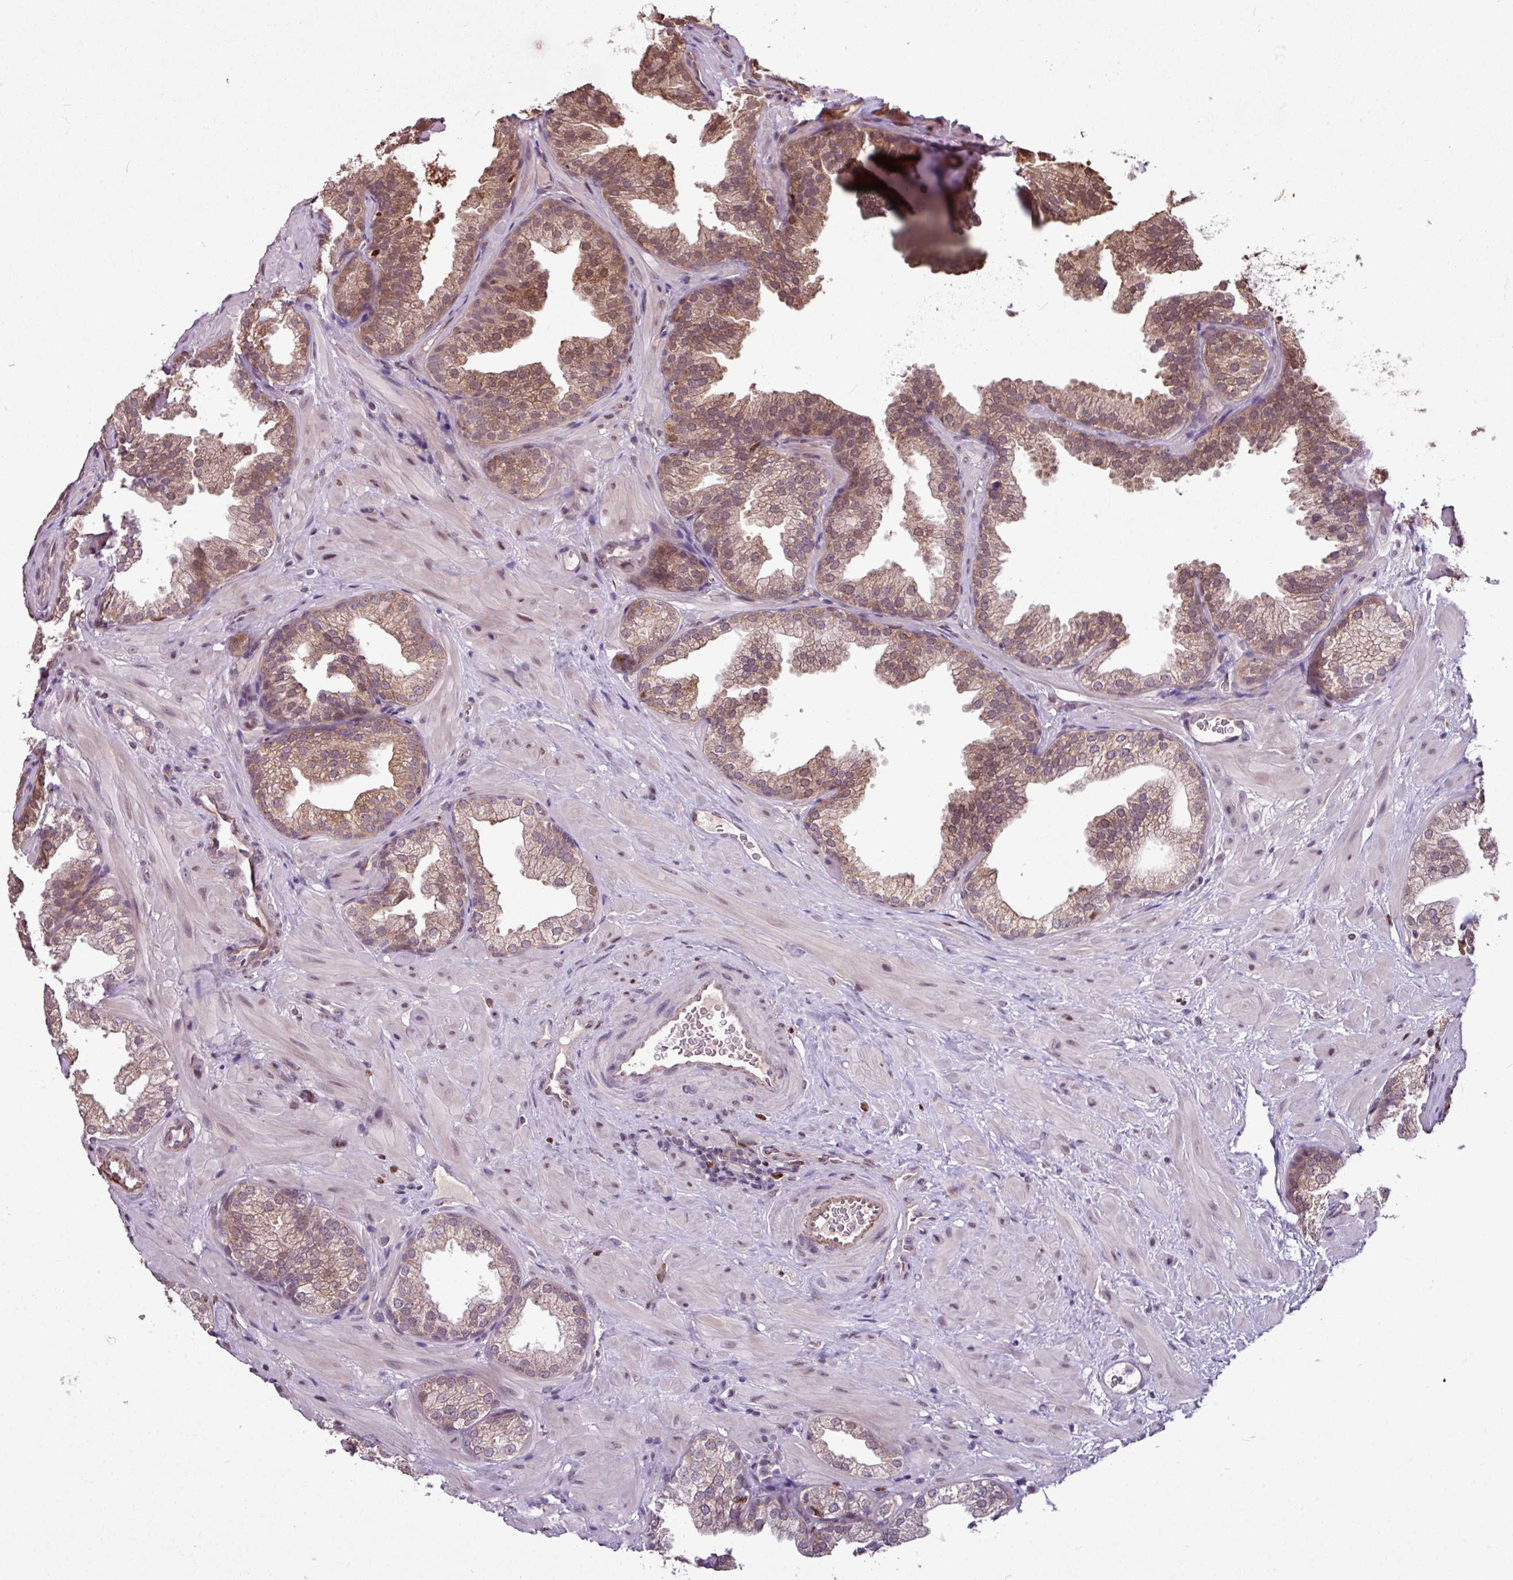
{"staining": {"intensity": "moderate", "quantity": ">75%", "location": "cytoplasmic/membranous,nuclear"}, "tissue": "prostate", "cell_type": "Glandular cells", "image_type": "normal", "snomed": [{"axis": "morphology", "description": "Normal tissue, NOS"}, {"axis": "topography", "description": "Prostate"}], "caption": "Protein expression analysis of benign prostate displays moderate cytoplasmic/membranous,nuclear staining in about >75% of glandular cells.", "gene": "SKIC2", "patient": {"sex": "male", "age": 37}}